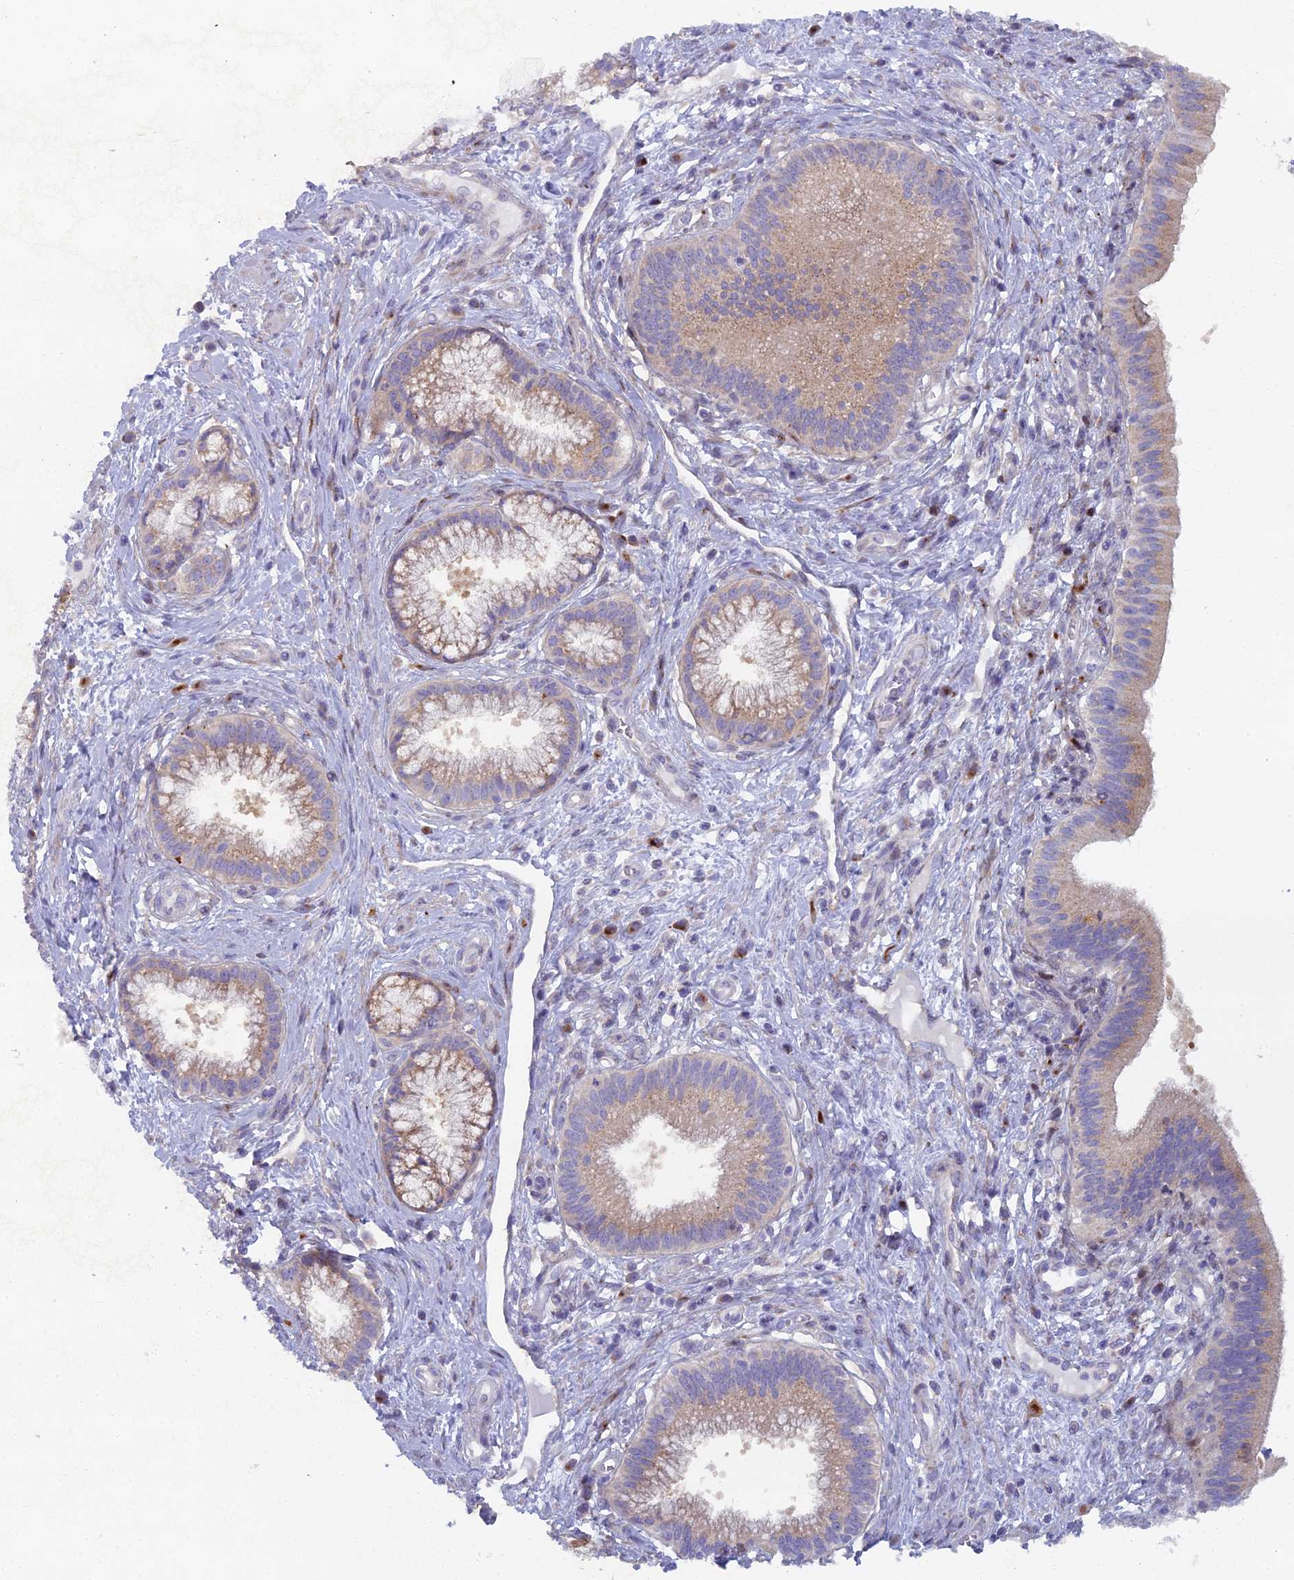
{"staining": {"intensity": "moderate", "quantity": "25%-75%", "location": "cytoplasmic/membranous"}, "tissue": "pancreatic cancer", "cell_type": "Tumor cells", "image_type": "cancer", "snomed": [{"axis": "morphology", "description": "Adenocarcinoma, NOS"}, {"axis": "topography", "description": "Pancreas"}], "caption": "Tumor cells demonstrate medium levels of moderate cytoplasmic/membranous expression in approximately 25%-75% of cells in human pancreatic cancer (adenocarcinoma). Using DAB (3,3'-diaminobenzidine) (brown) and hematoxylin (blue) stains, captured at high magnification using brightfield microscopy.", "gene": "B9D2", "patient": {"sex": "male", "age": 72}}